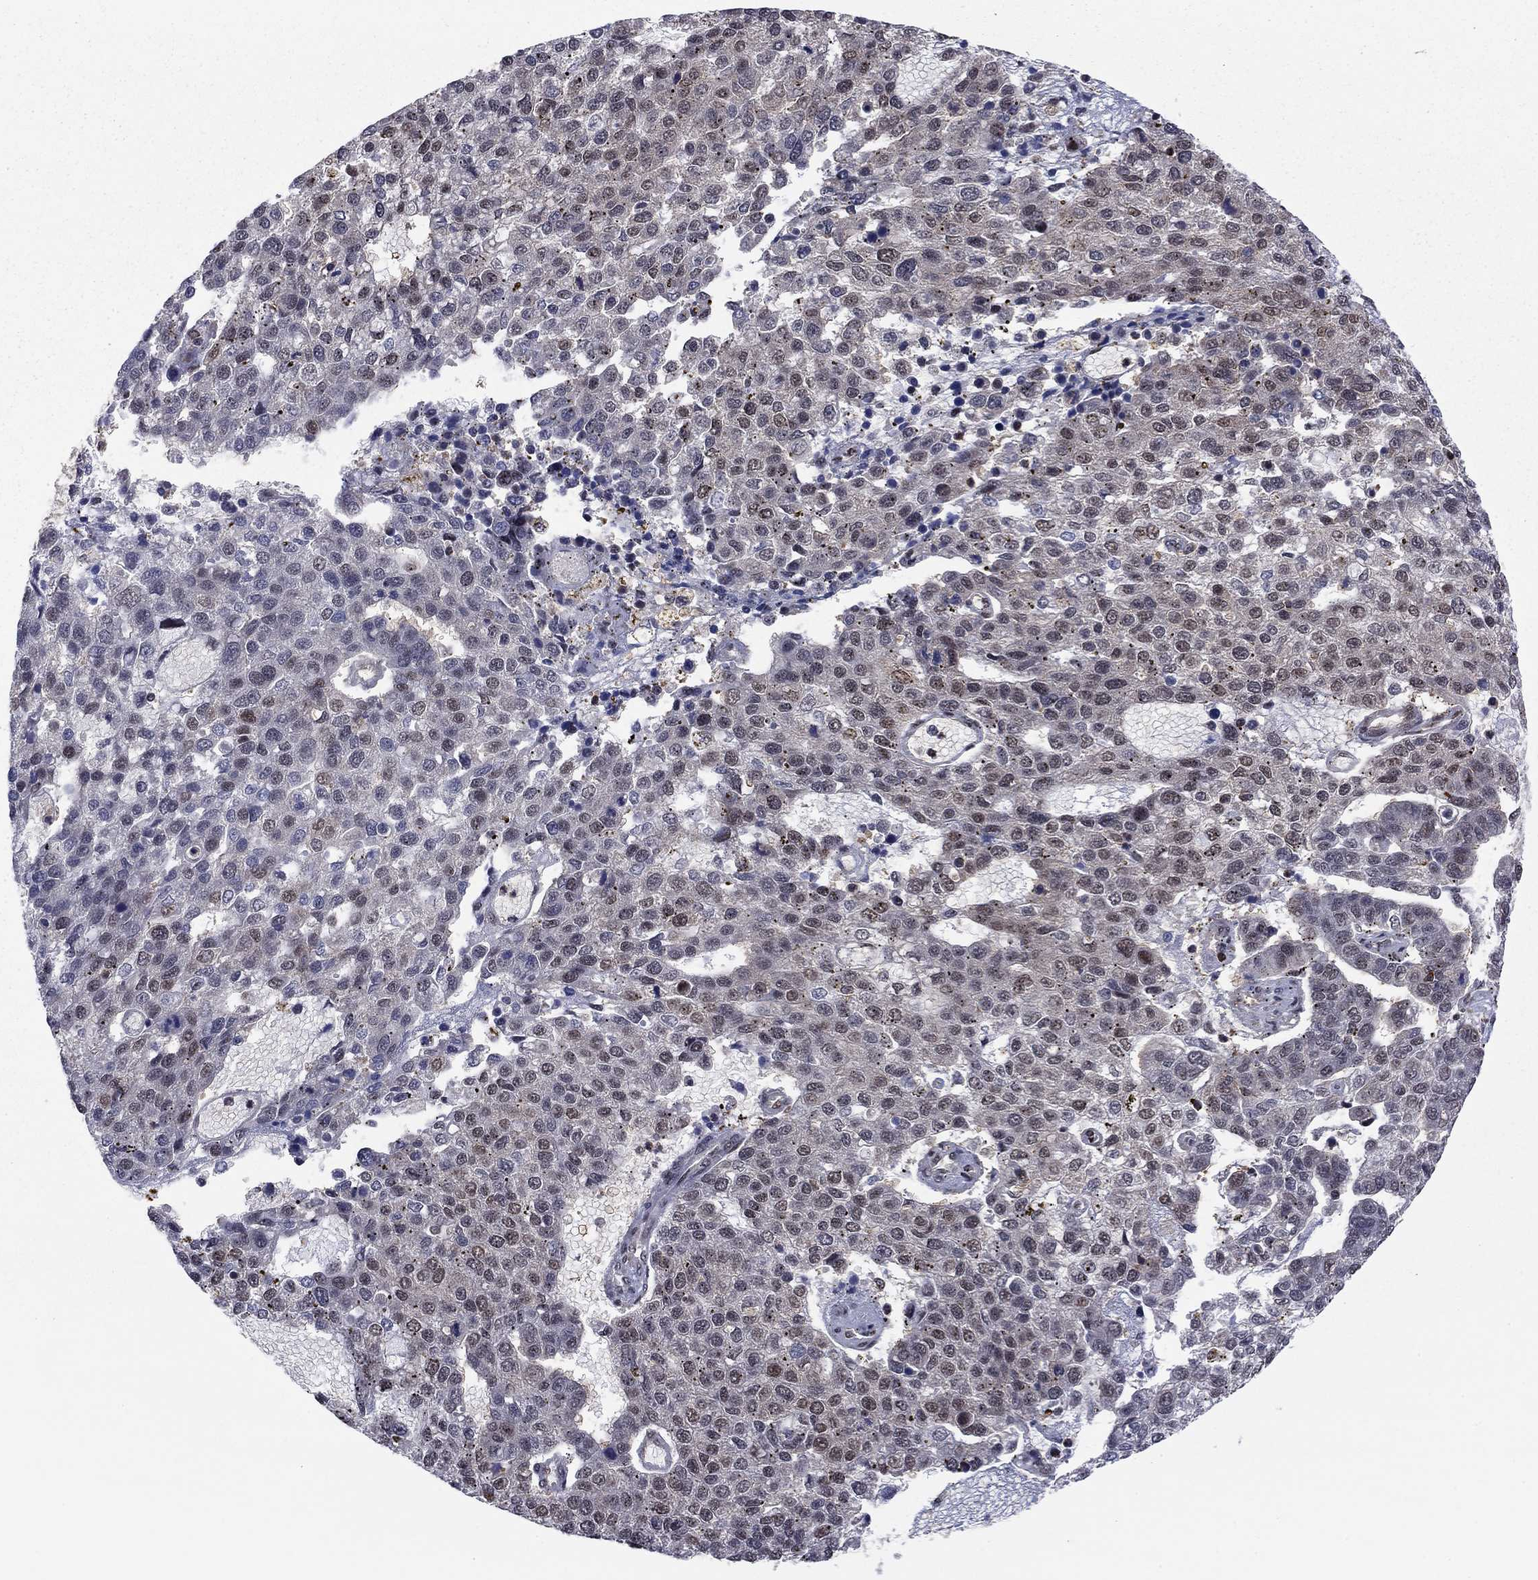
{"staining": {"intensity": "moderate", "quantity": "<25%", "location": "nuclear"}, "tissue": "pancreatic cancer", "cell_type": "Tumor cells", "image_type": "cancer", "snomed": [{"axis": "morphology", "description": "Adenocarcinoma, NOS"}, {"axis": "topography", "description": "Pancreas"}], "caption": "About <25% of tumor cells in human pancreatic cancer (adenocarcinoma) exhibit moderate nuclear protein expression as visualized by brown immunohistochemical staining.", "gene": "PSMD2", "patient": {"sex": "female", "age": 61}}